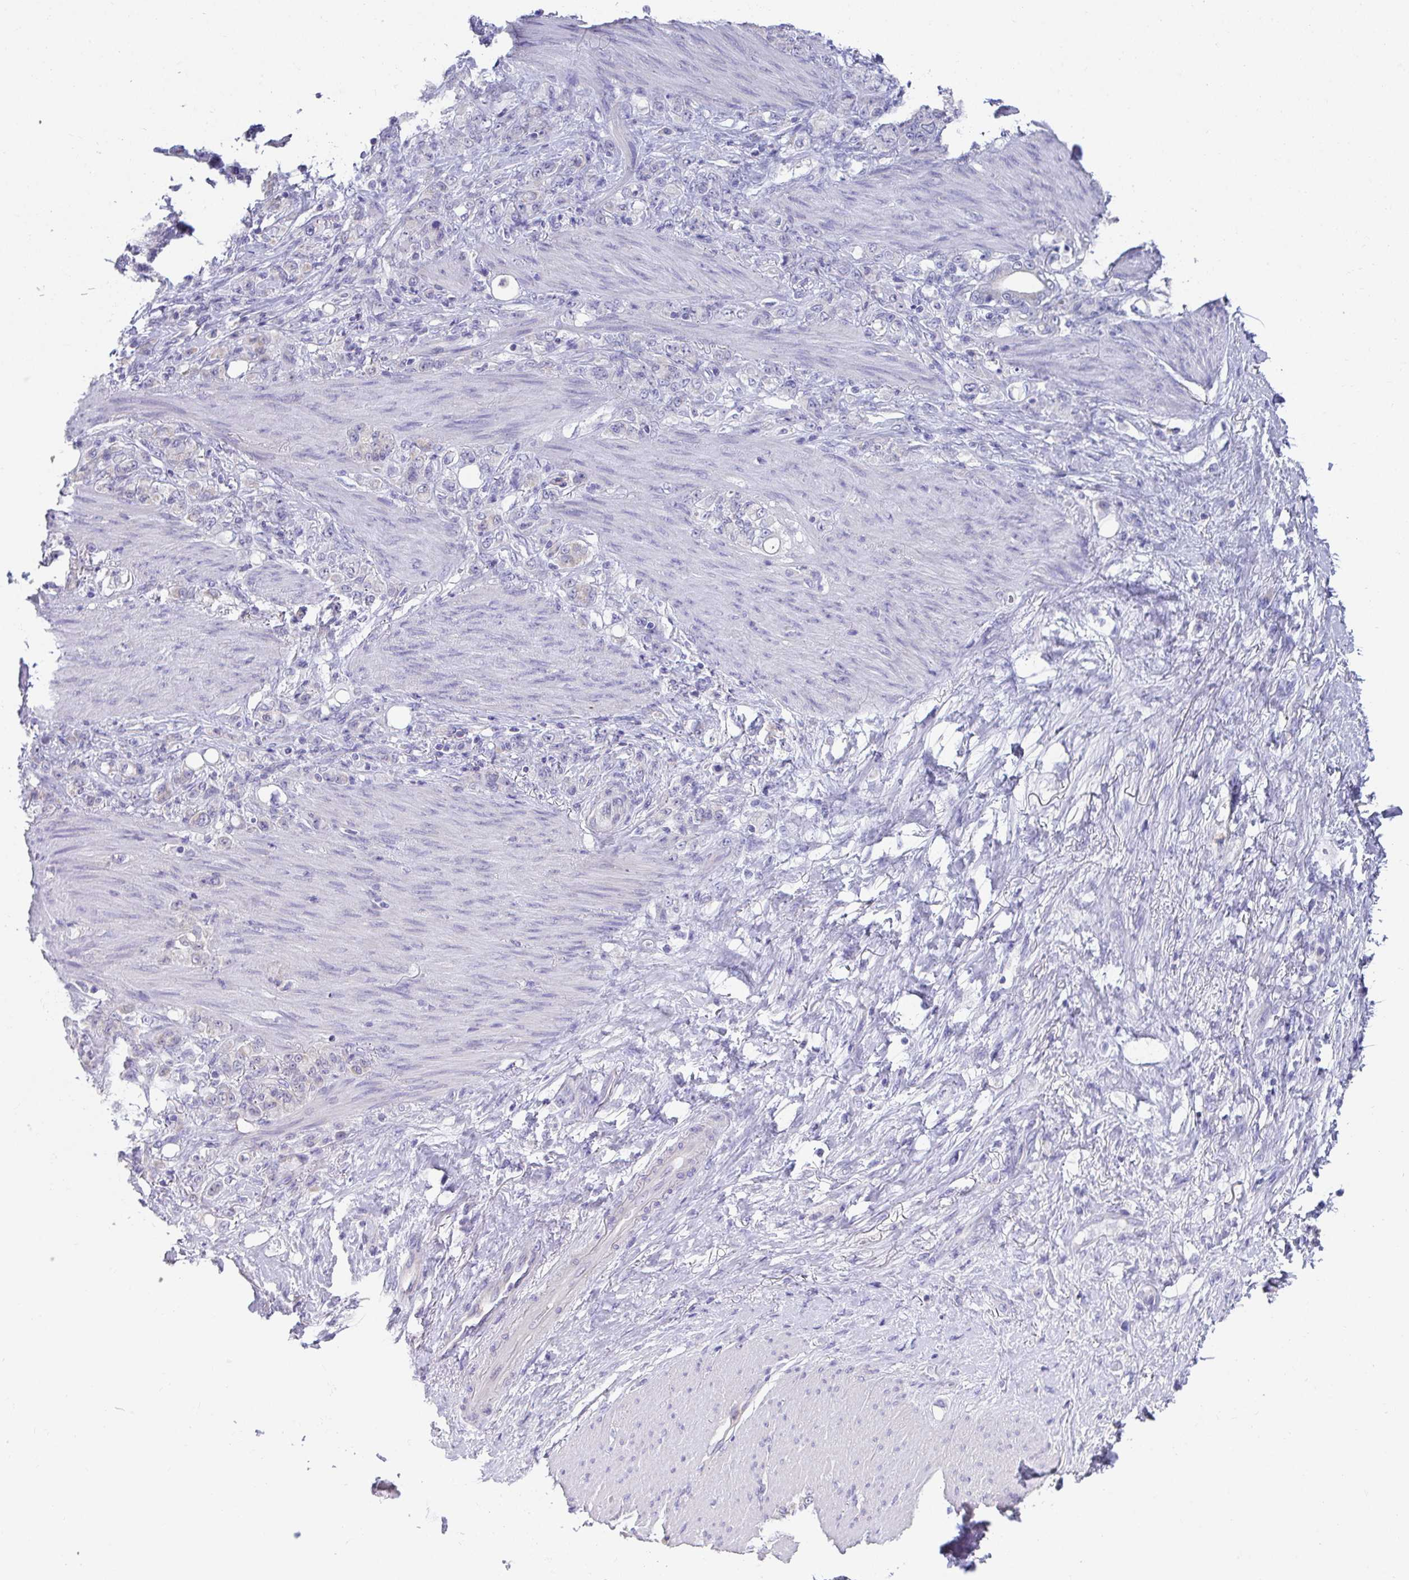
{"staining": {"intensity": "negative", "quantity": "none", "location": "none"}, "tissue": "stomach cancer", "cell_type": "Tumor cells", "image_type": "cancer", "snomed": [{"axis": "morphology", "description": "Normal tissue, NOS"}, {"axis": "morphology", "description": "Adenocarcinoma, NOS"}, {"axis": "topography", "description": "Stomach"}], "caption": "Human adenocarcinoma (stomach) stained for a protein using immunohistochemistry (IHC) demonstrates no expression in tumor cells.", "gene": "CXCR1", "patient": {"sex": "female", "age": 79}}